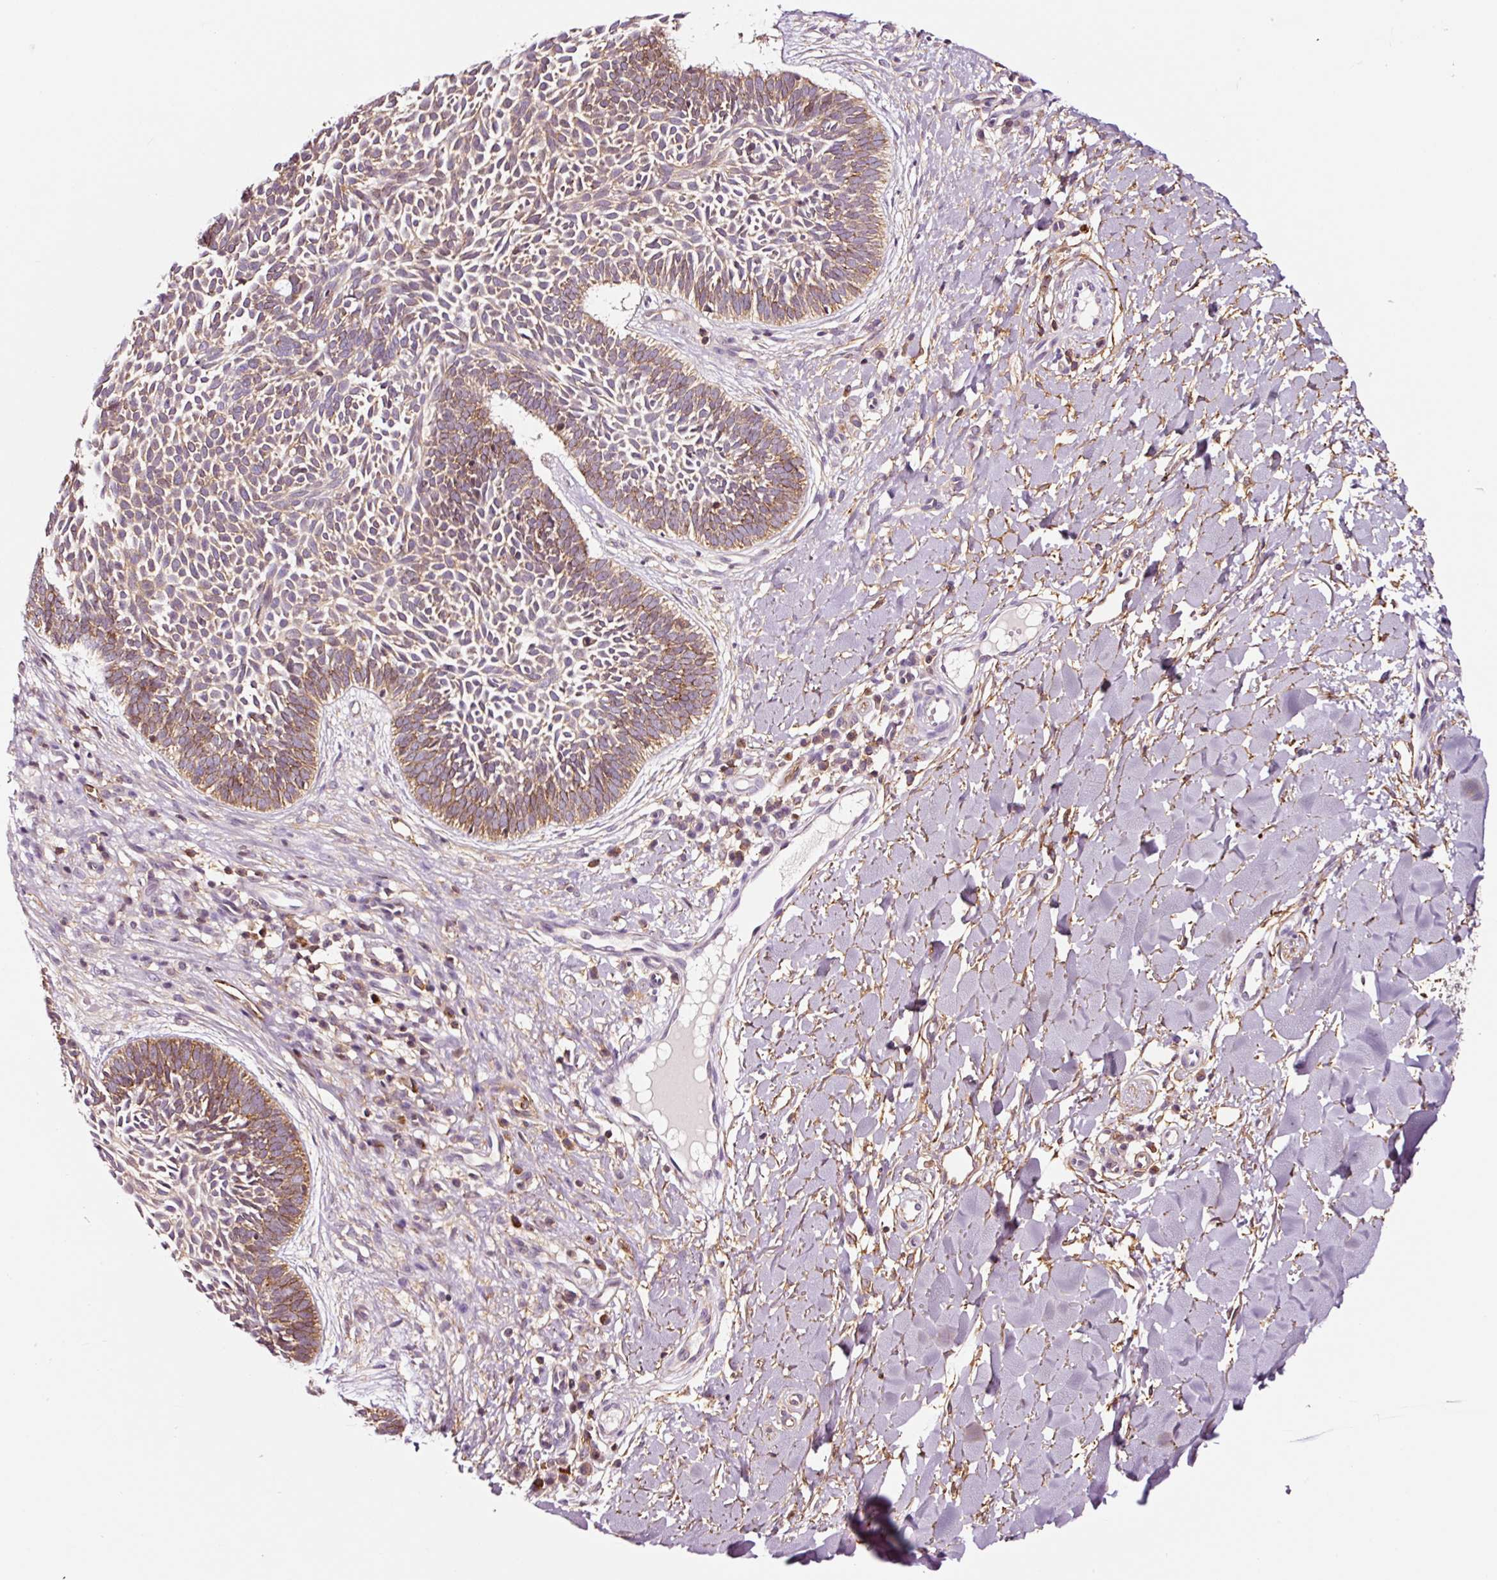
{"staining": {"intensity": "moderate", "quantity": "25%-75%", "location": "cytoplasmic/membranous"}, "tissue": "skin cancer", "cell_type": "Tumor cells", "image_type": "cancer", "snomed": [{"axis": "morphology", "description": "Basal cell carcinoma"}, {"axis": "topography", "description": "Skin"}], "caption": "IHC of human basal cell carcinoma (skin) shows medium levels of moderate cytoplasmic/membranous positivity in approximately 25%-75% of tumor cells.", "gene": "ADD3", "patient": {"sex": "male", "age": 49}}